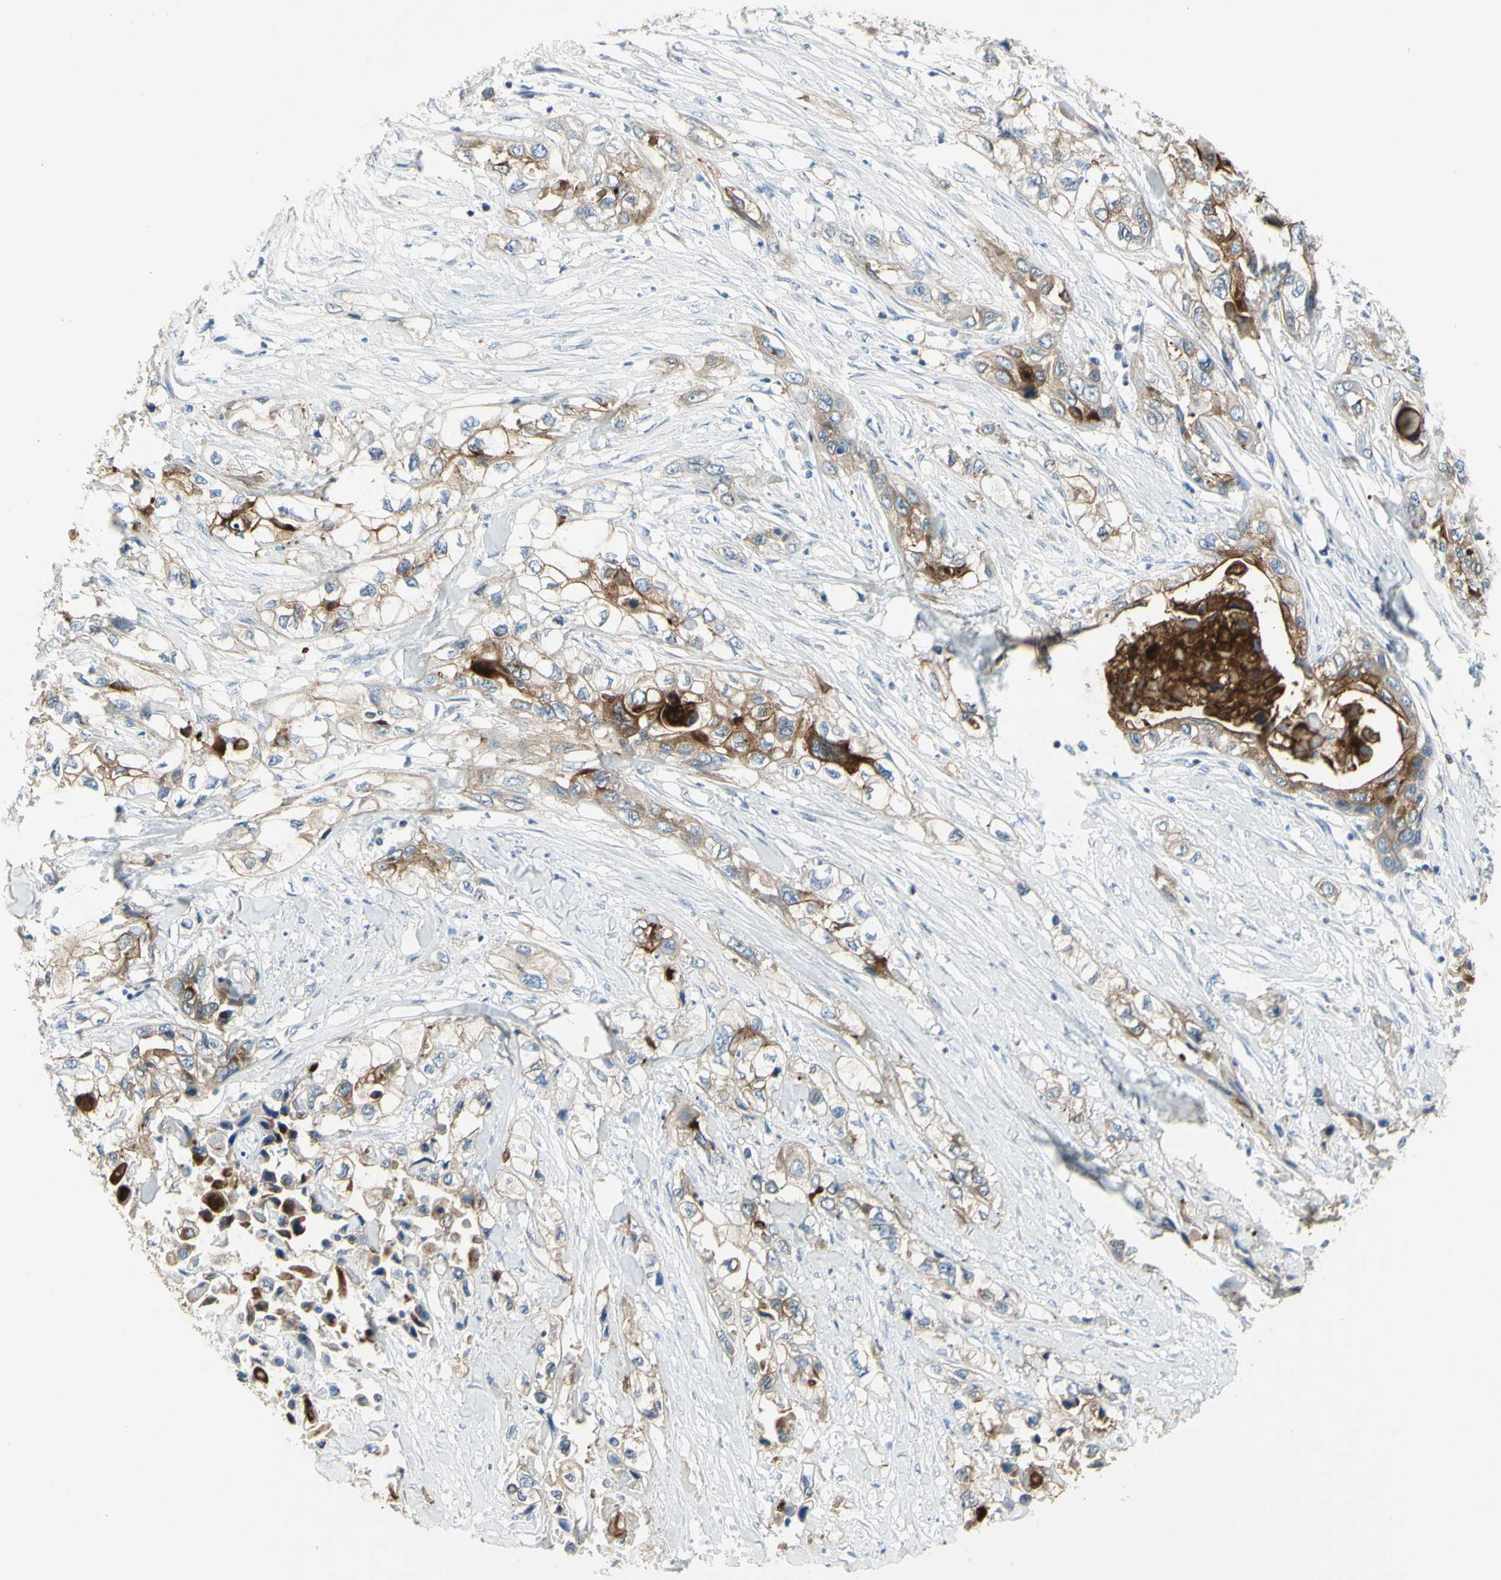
{"staining": {"intensity": "weak", "quantity": ">75%", "location": "cytoplasmic/membranous"}, "tissue": "pancreatic cancer", "cell_type": "Tumor cells", "image_type": "cancer", "snomed": [{"axis": "morphology", "description": "Adenocarcinoma, NOS"}, {"axis": "topography", "description": "Pancreas"}], "caption": "Adenocarcinoma (pancreatic) was stained to show a protein in brown. There is low levels of weak cytoplasmic/membranous staining in about >75% of tumor cells.", "gene": "MUC1", "patient": {"sex": "female", "age": 70}}